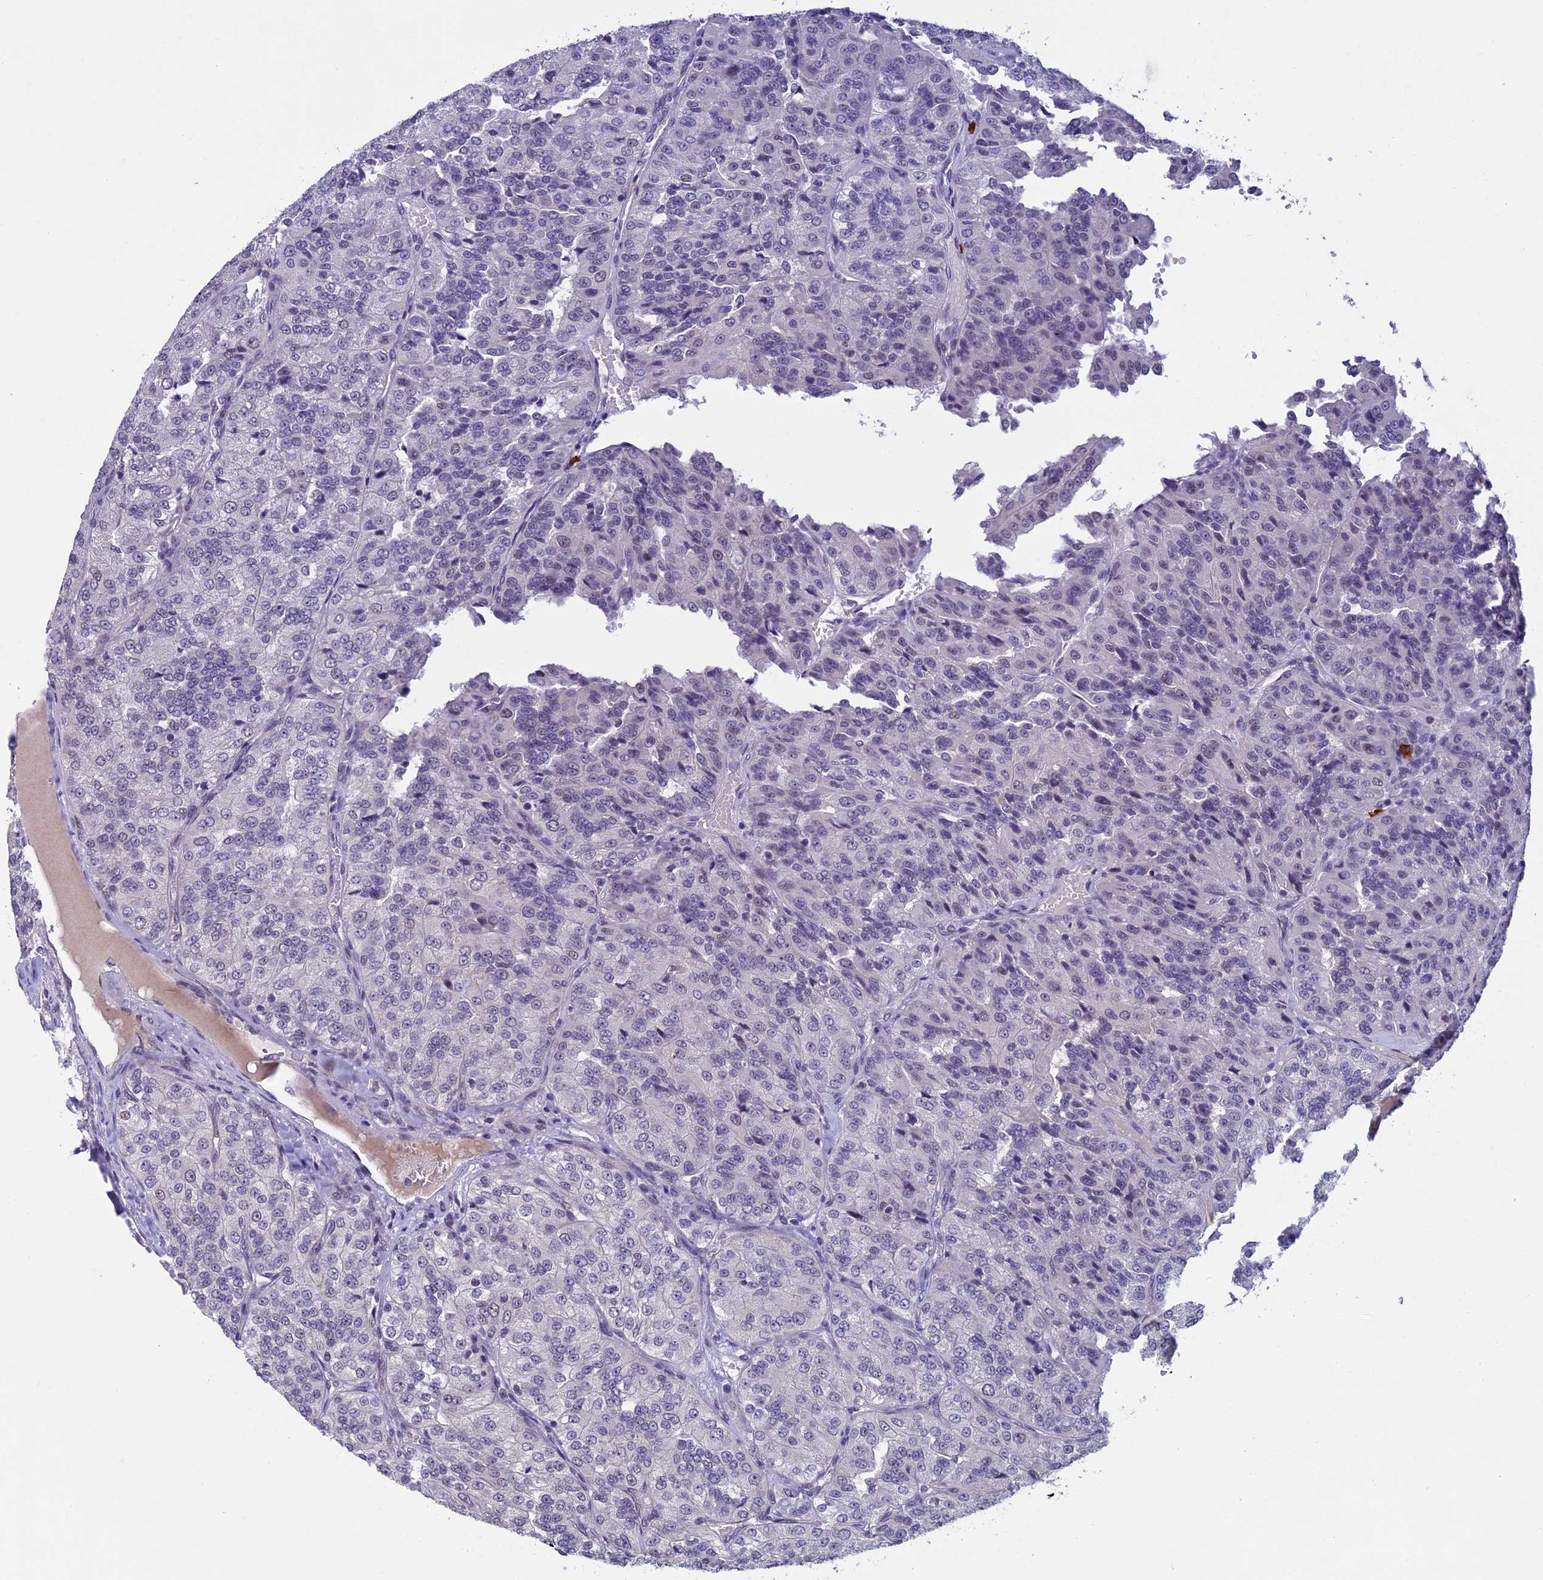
{"staining": {"intensity": "weak", "quantity": "<25%", "location": "nuclear"}, "tissue": "renal cancer", "cell_type": "Tumor cells", "image_type": "cancer", "snomed": [{"axis": "morphology", "description": "Adenocarcinoma, NOS"}, {"axis": "topography", "description": "Kidney"}], "caption": "High magnification brightfield microscopy of adenocarcinoma (renal) stained with DAB (3,3'-diaminobenzidine) (brown) and counterstained with hematoxylin (blue): tumor cells show no significant expression.", "gene": "RNF40", "patient": {"sex": "female", "age": 63}}